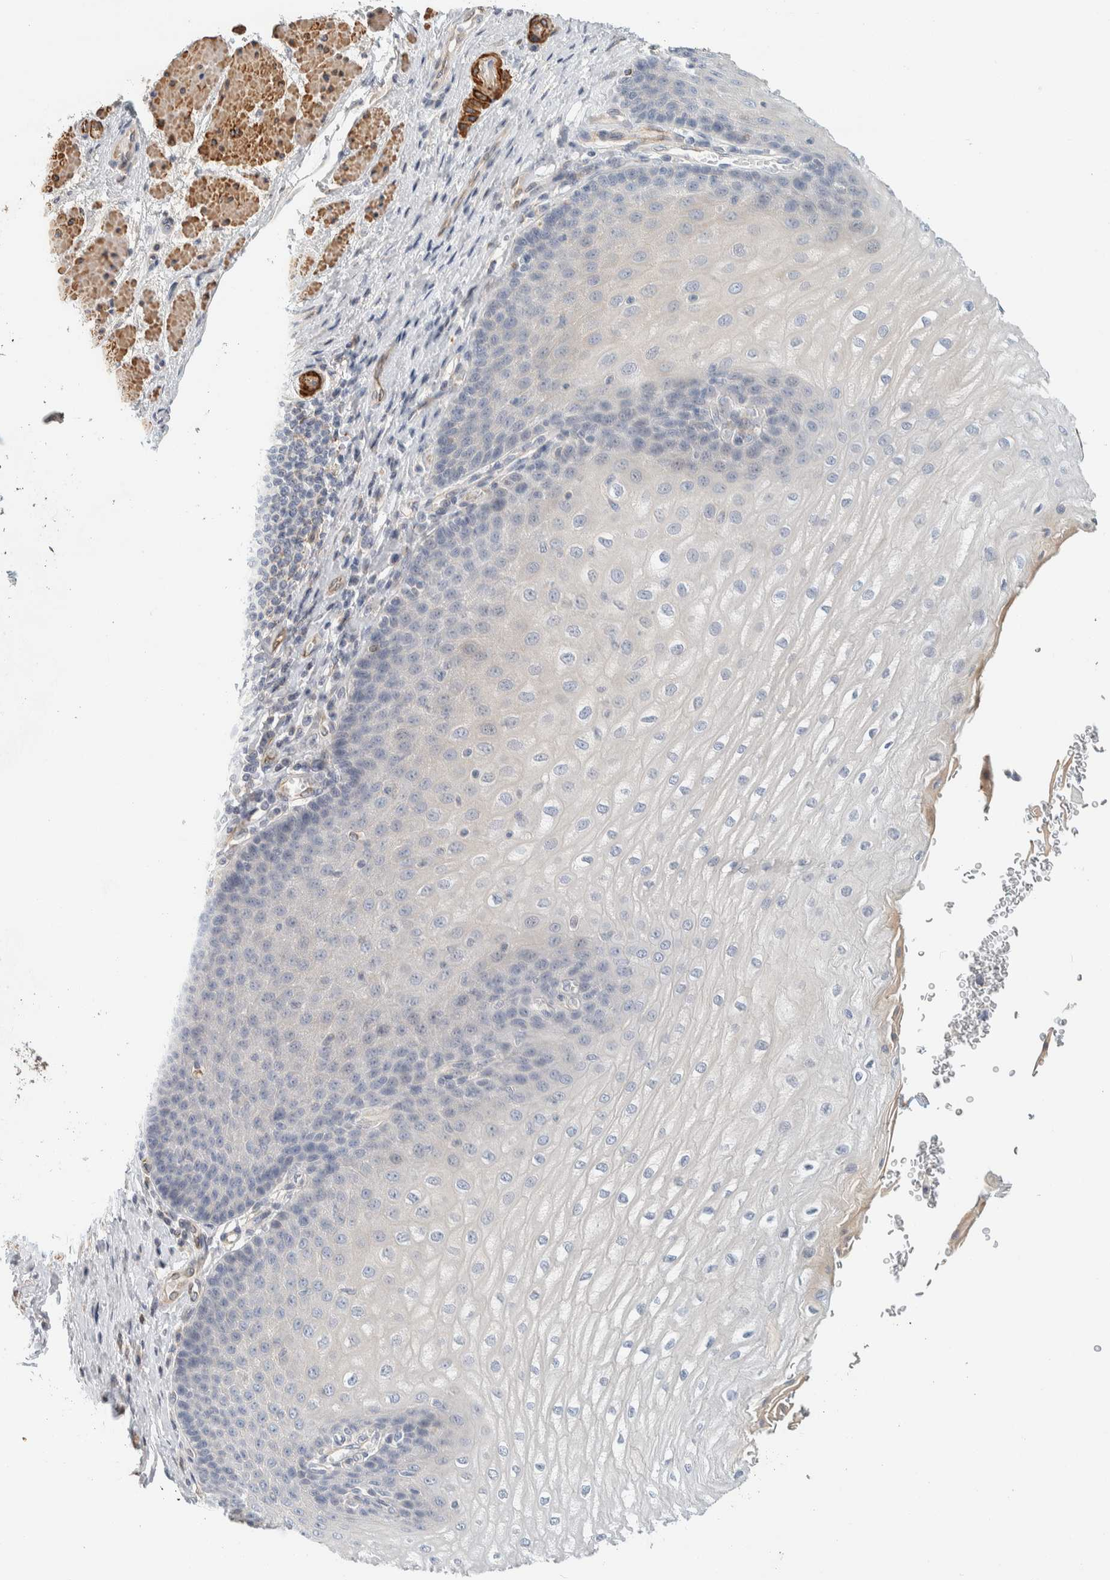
{"staining": {"intensity": "negative", "quantity": "none", "location": "none"}, "tissue": "esophagus", "cell_type": "Squamous epithelial cells", "image_type": "normal", "snomed": [{"axis": "morphology", "description": "Normal tissue, NOS"}, {"axis": "topography", "description": "Esophagus"}], "caption": "An image of human esophagus is negative for staining in squamous epithelial cells. The staining was performed using DAB to visualize the protein expression in brown, while the nuclei were stained in blue with hematoxylin (Magnification: 20x).", "gene": "CDR2", "patient": {"sex": "male", "age": 54}}